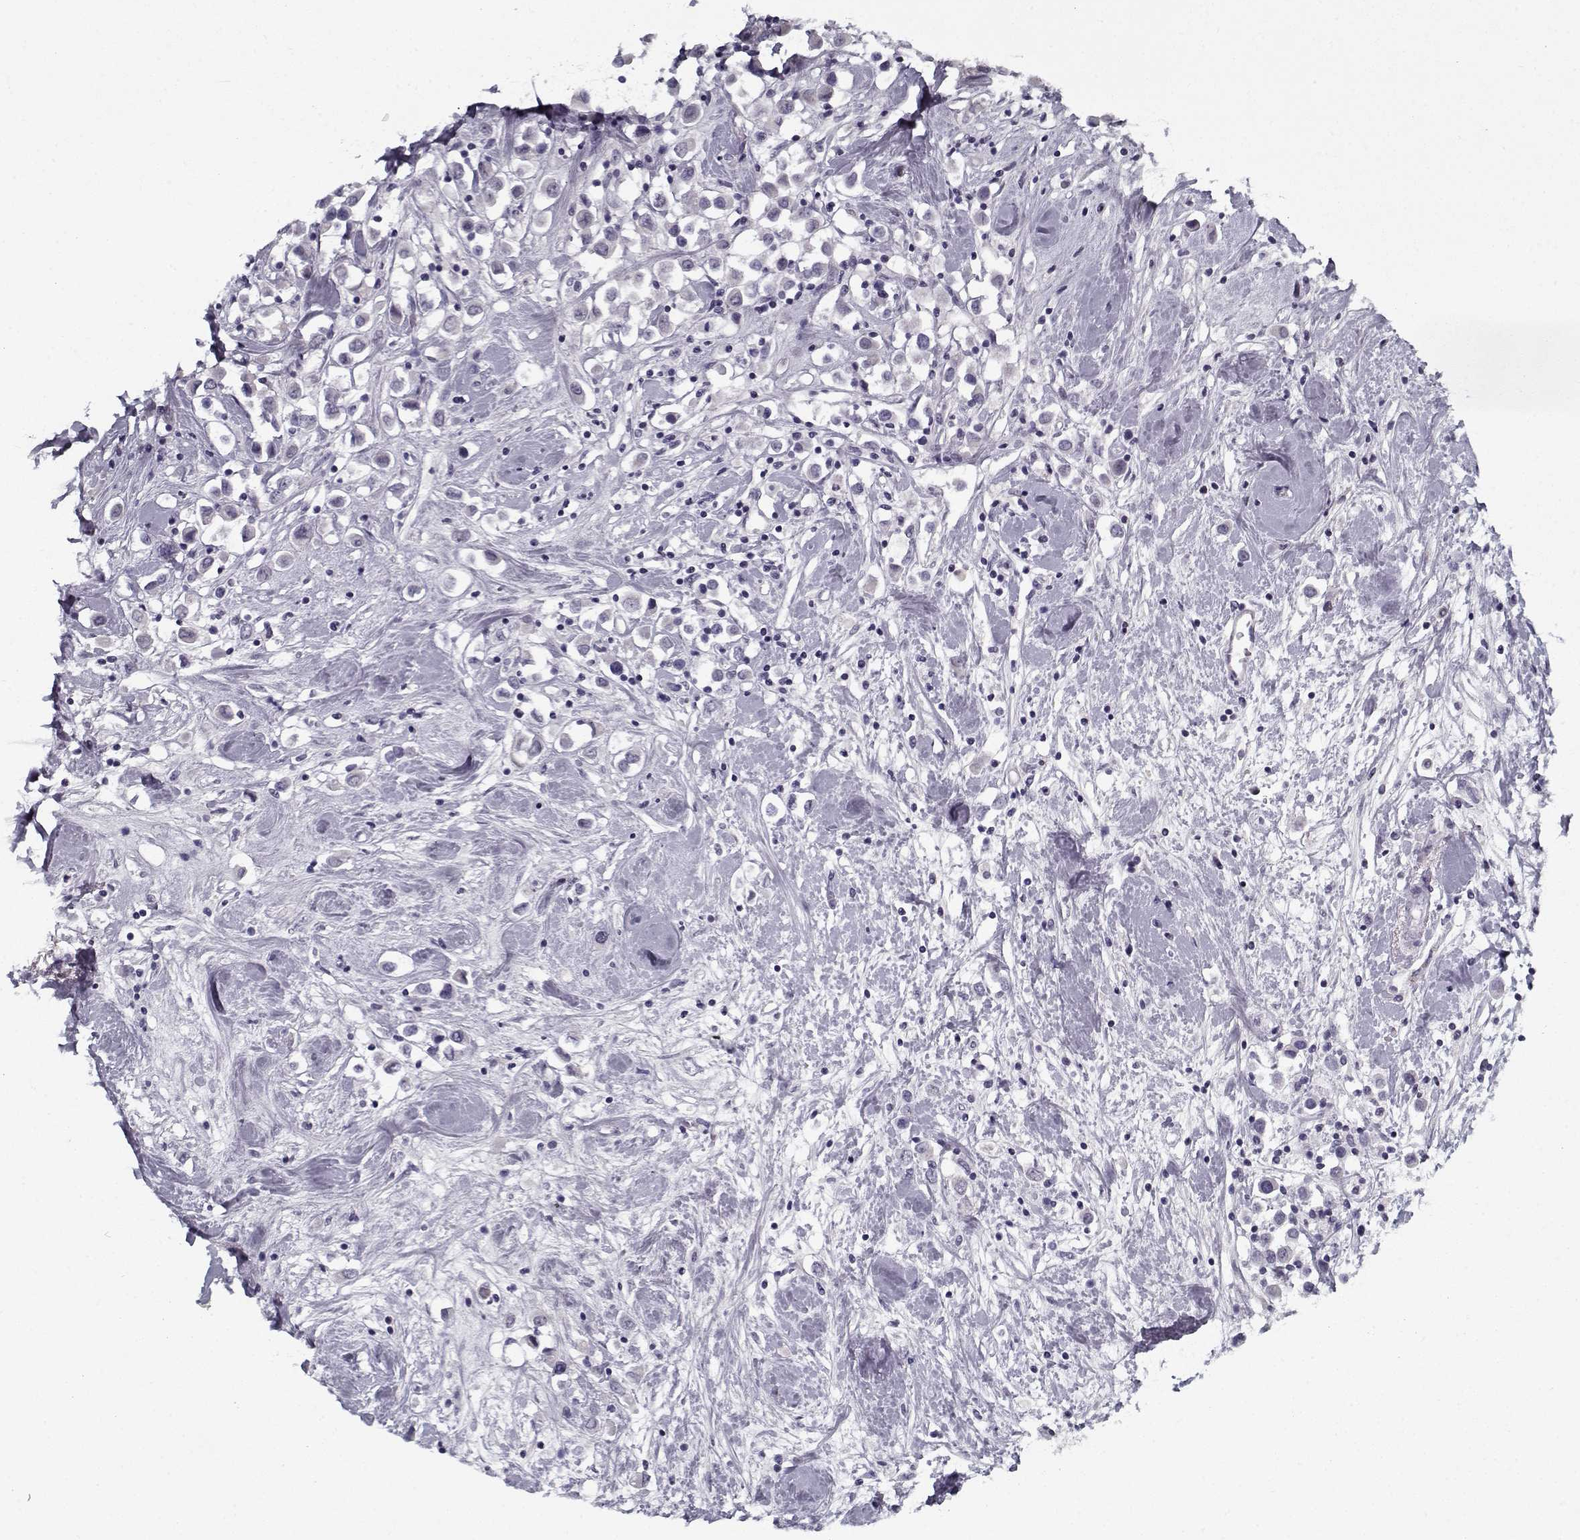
{"staining": {"intensity": "negative", "quantity": "none", "location": "none"}, "tissue": "breast cancer", "cell_type": "Tumor cells", "image_type": "cancer", "snomed": [{"axis": "morphology", "description": "Duct carcinoma"}, {"axis": "topography", "description": "Breast"}], "caption": "The immunohistochemistry (IHC) photomicrograph has no significant expression in tumor cells of breast infiltrating ductal carcinoma tissue.", "gene": "SPACA9", "patient": {"sex": "female", "age": 61}}